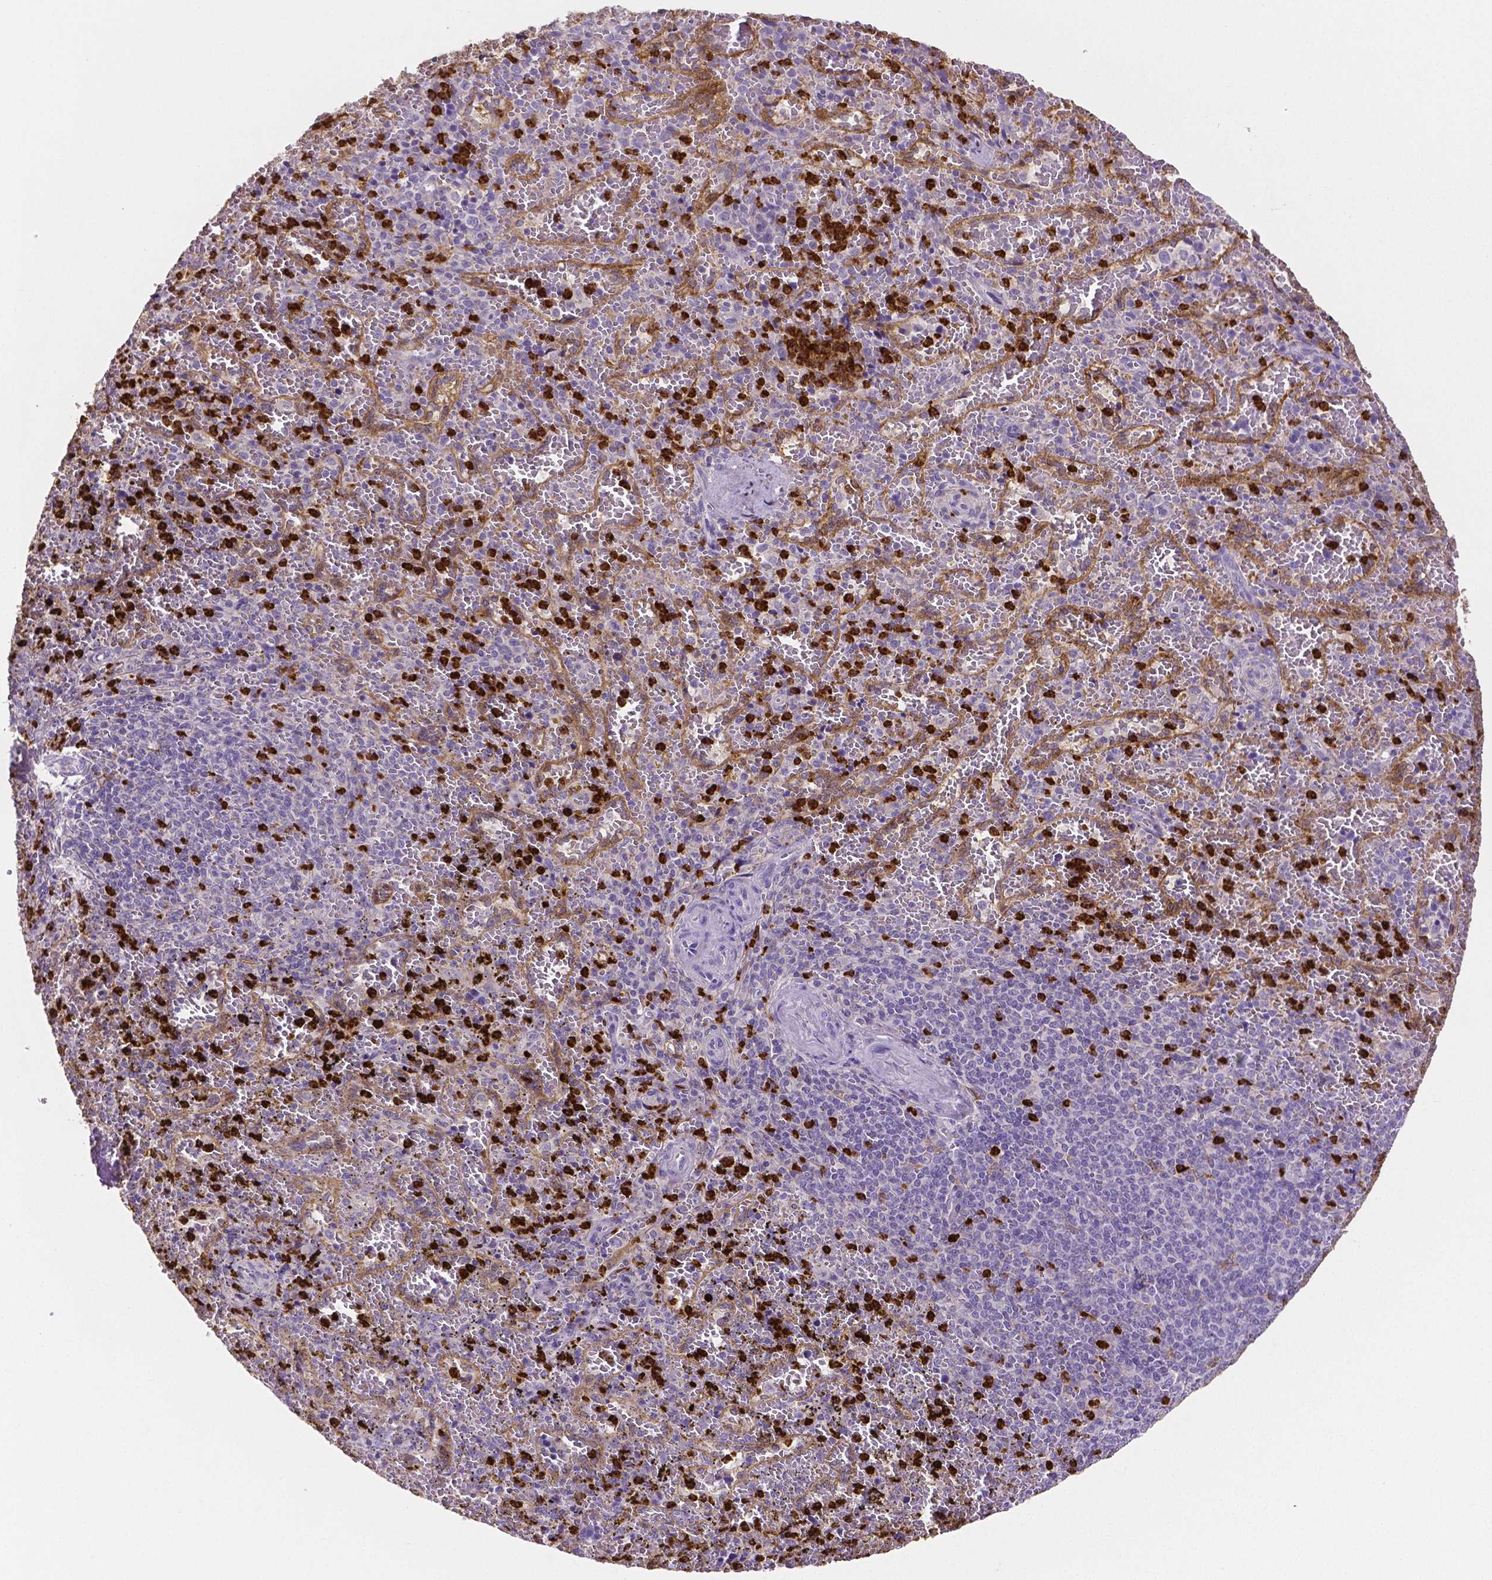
{"staining": {"intensity": "strong", "quantity": "<25%", "location": "cytoplasmic/membranous"}, "tissue": "spleen", "cell_type": "Cells in red pulp", "image_type": "normal", "snomed": [{"axis": "morphology", "description": "Normal tissue, NOS"}, {"axis": "topography", "description": "Spleen"}], "caption": "IHC photomicrograph of unremarkable spleen stained for a protein (brown), which reveals medium levels of strong cytoplasmic/membranous positivity in approximately <25% of cells in red pulp.", "gene": "MMP9", "patient": {"sex": "female", "age": 50}}